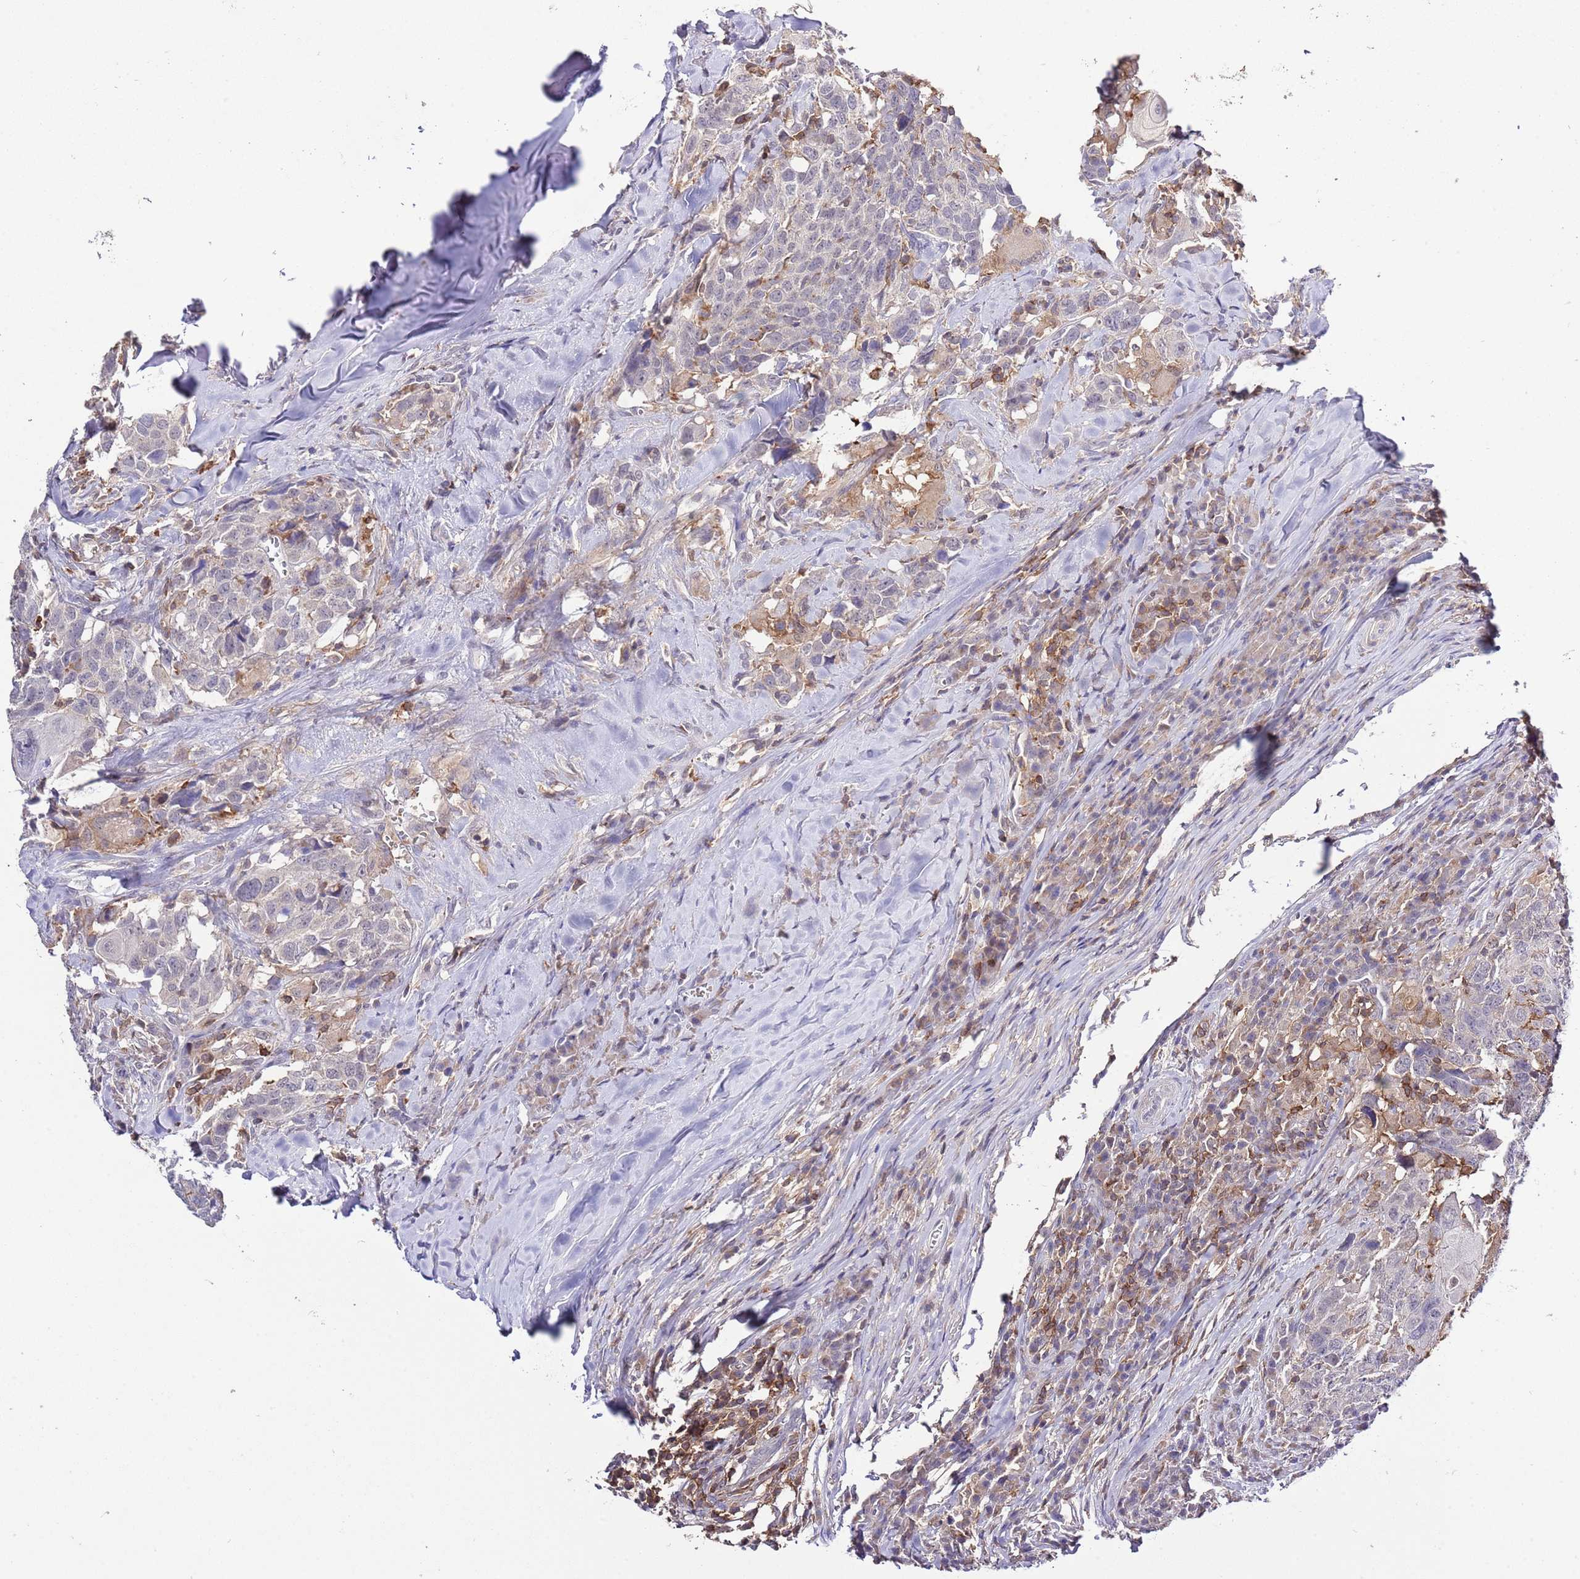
{"staining": {"intensity": "negative", "quantity": "none", "location": "none"}, "tissue": "head and neck cancer", "cell_type": "Tumor cells", "image_type": "cancer", "snomed": [{"axis": "morphology", "description": "Normal tissue, NOS"}, {"axis": "morphology", "description": "Squamous cell carcinoma, NOS"}, {"axis": "topography", "description": "Skeletal muscle"}, {"axis": "topography", "description": "Vascular tissue"}, {"axis": "topography", "description": "Peripheral nerve tissue"}, {"axis": "topography", "description": "Head-Neck"}], "caption": "A high-resolution image shows immunohistochemistry staining of head and neck cancer (squamous cell carcinoma), which shows no significant expression in tumor cells.", "gene": "EFHD1", "patient": {"sex": "male", "age": 66}}